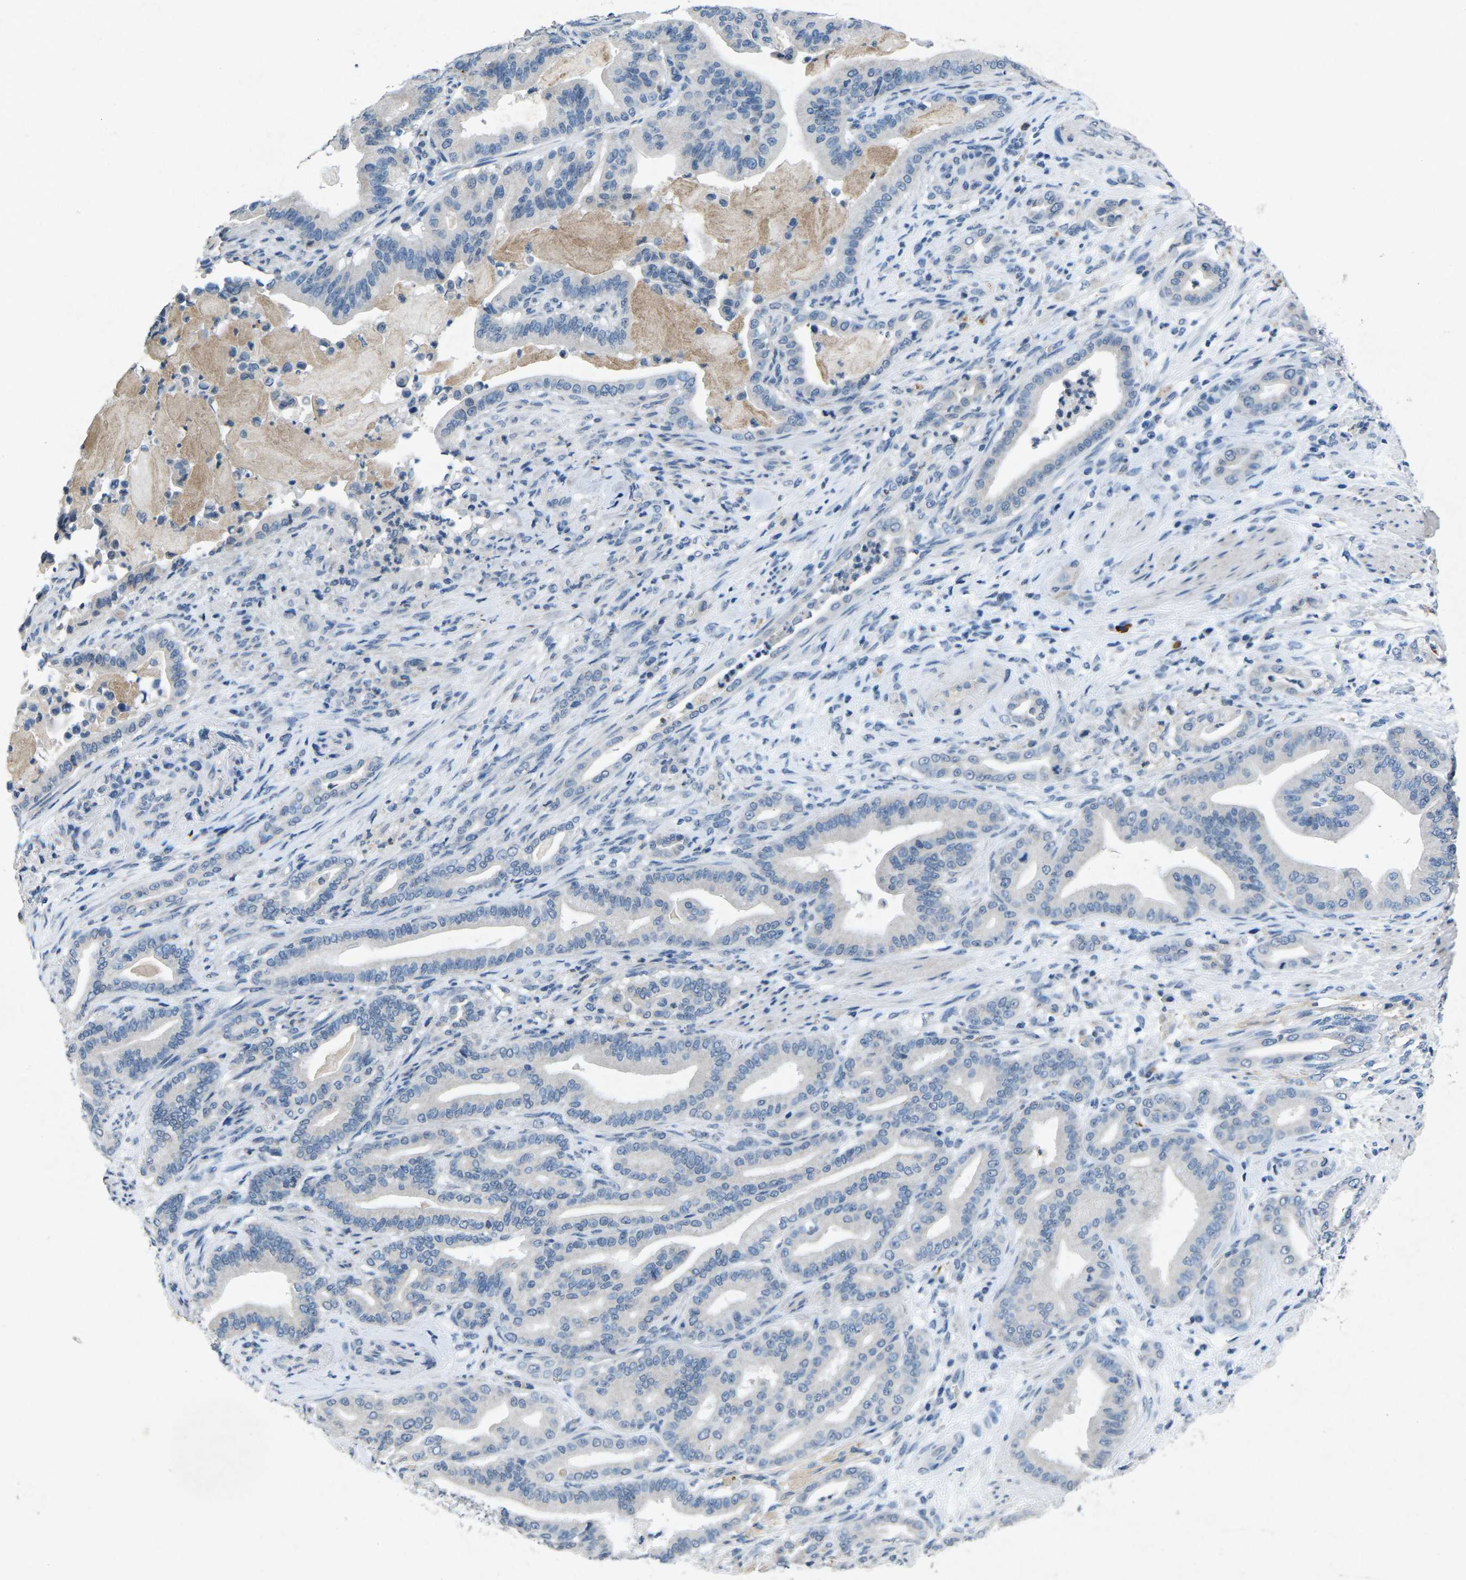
{"staining": {"intensity": "negative", "quantity": "none", "location": "none"}, "tissue": "pancreatic cancer", "cell_type": "Tumor cells", "image_type": "cancer", "snomed": [{"axis": "morphology", "description": "Normal tissue, NOS"}, {"axis": "morphology", "description": "Adenocarcinoma, NOS"}, {"axis": "topography", "description": "Pancreas"}], "caption": "This is an IHC photomicrograph of pancreatic adenocarcinoma. There is no staining in tumor cells.", "gene": "PLG", "patient": {"sex": "male", "age": 63}}